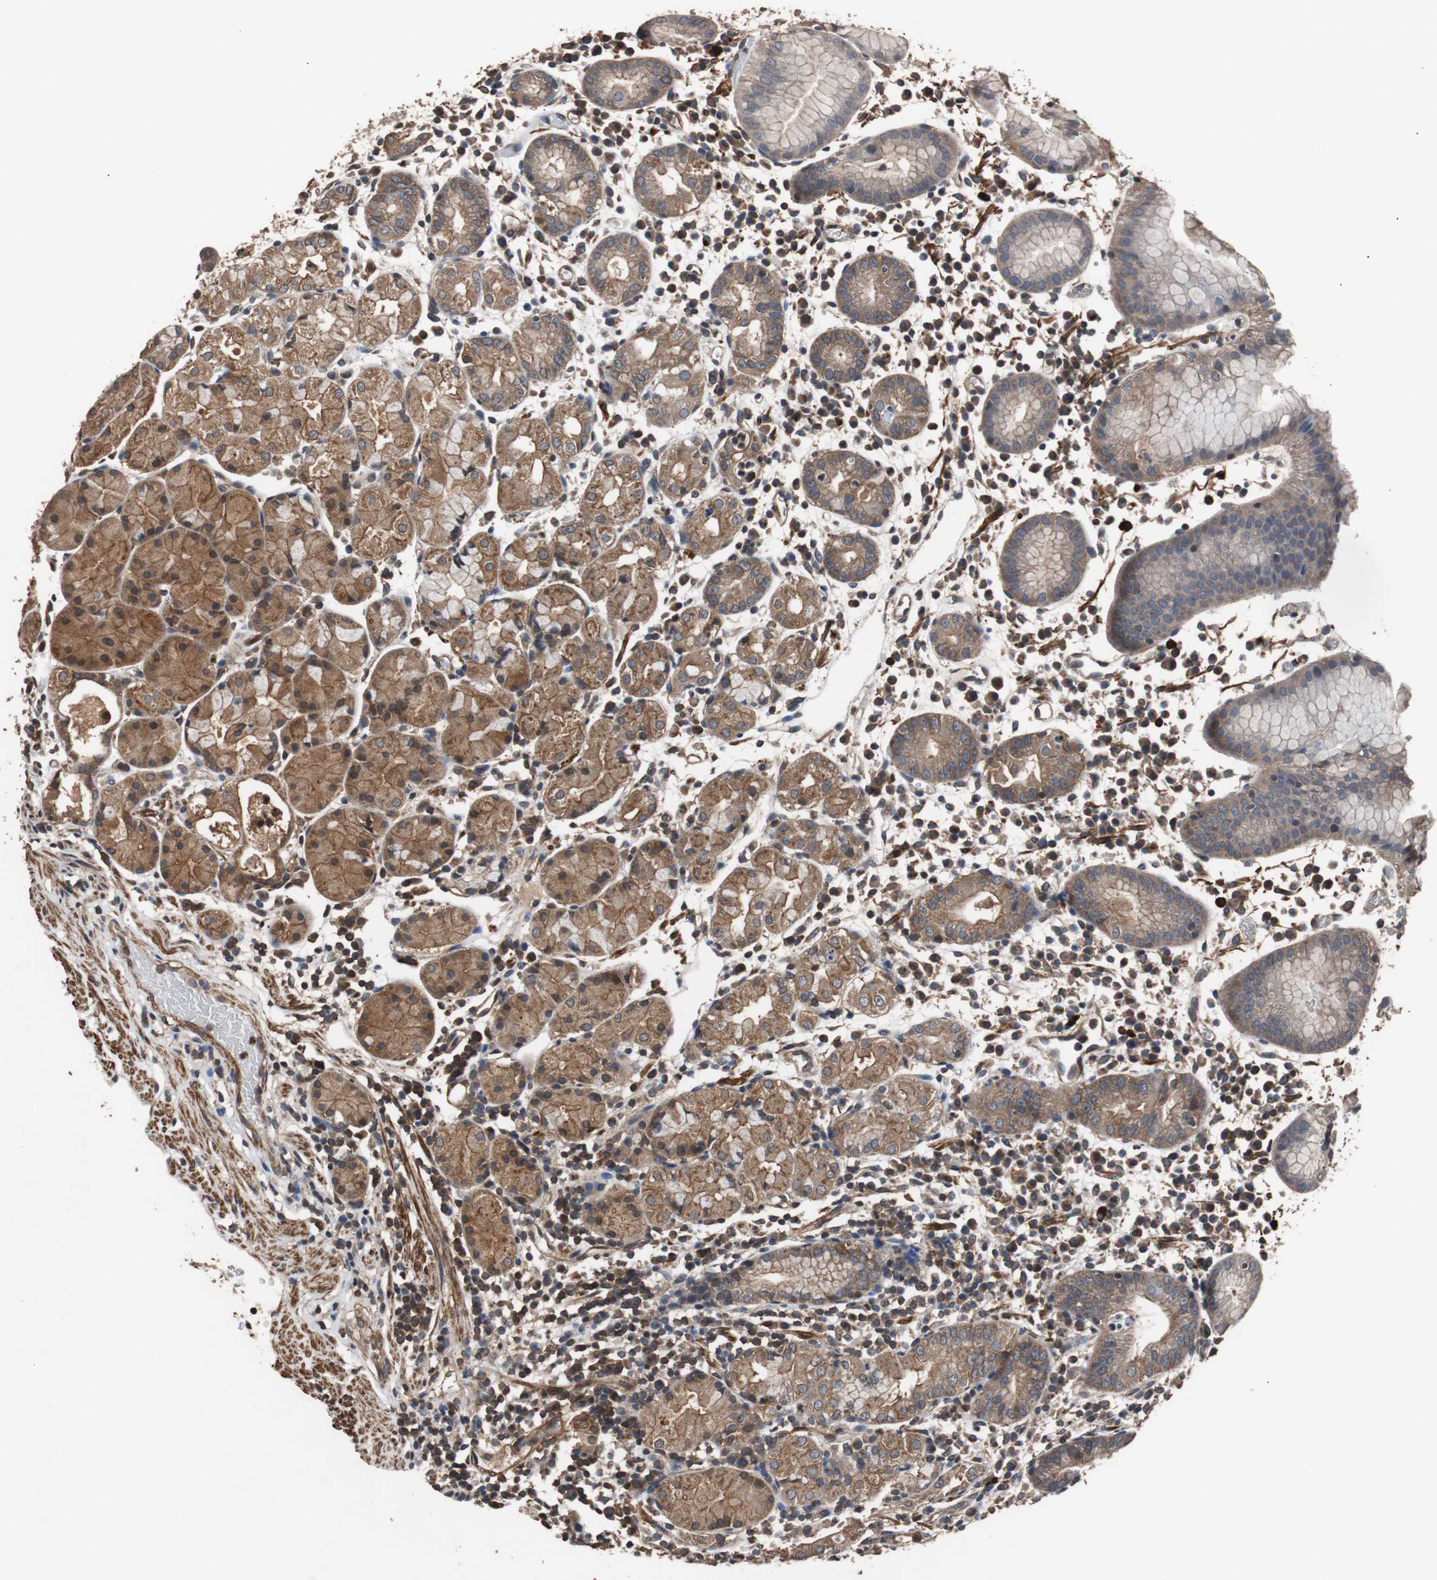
{"staining": {"intensity": "moderate", "quantity": ">75%", "location": "cytoplasmic/membranous"}, "tissue": "stomach", "cell_type": "Glandular cells", "image_type": "normal", "snomed": [{"axis": "morphology", "description": "Normal tissue, NOS"}, {"axis": "topography", "description": "Stomach"}, {"axis": "topography", "description": "Stomach, lower"}], "caption": "This photomicrograph reveals immunohistochemistry (IHC) staining of benign human stomach, with medium moderate cytoplasmic/membranous expression in approximately >75% of glandular cells.", "gene": "PITRM1", "patient": {"sex": "female", "age": 75}}